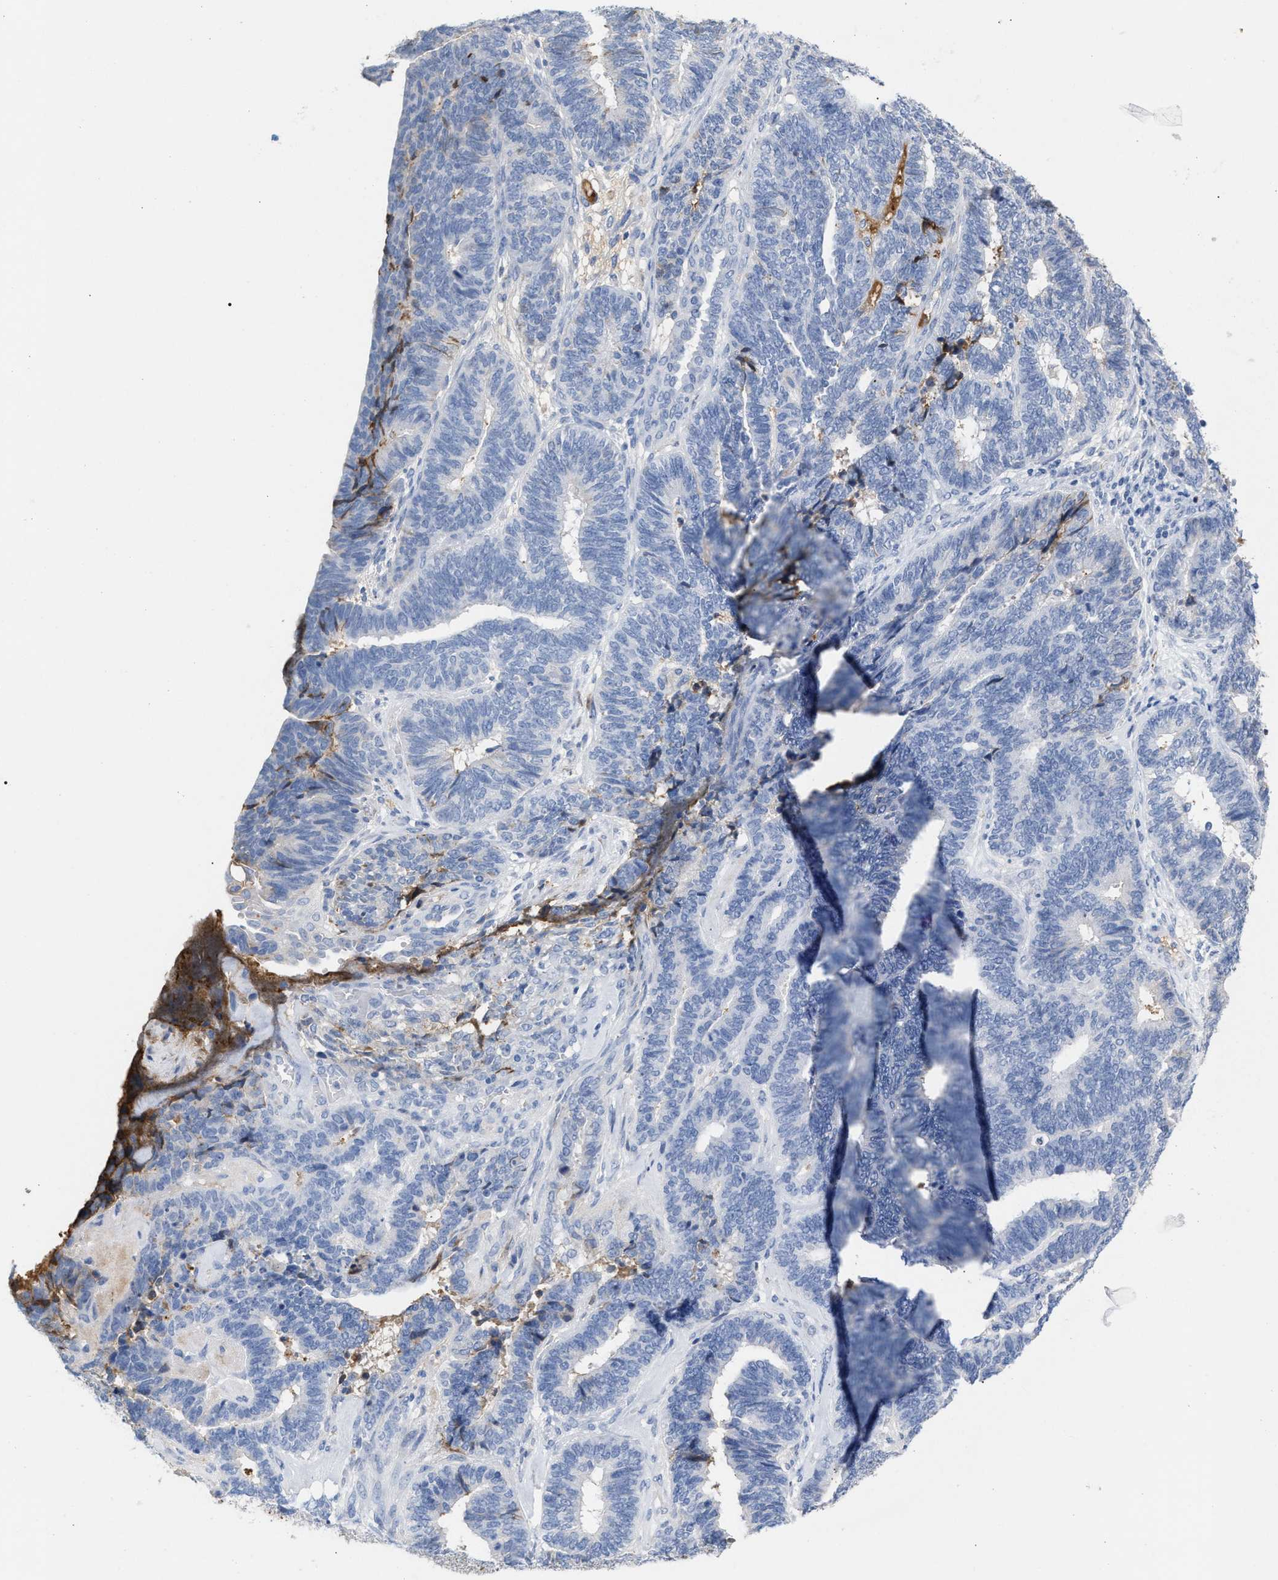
{"staining": {"intensity": "negative", "quantity": "none", "location": "none"}, "tissue": "endometrial cancer", "cell_type": "Tumor cells", "image_type": "cancer", "snomed": [{"axis": "morphology", "description": "Adenocarcinoma, NOS"}, {"axis": "topography", "description": "Endometrium"}], "caption": "IHC micrograph of neoplastic tissue: endometrial adenocarcinoma stained with DAB (3,3'-diaminobenzidine) shows no significant protein staining in tumor cells. (DAB IHC with hematoxylin counter stain).", "gene": "APOH", "patient": {"sex": "female", "age": 70}}